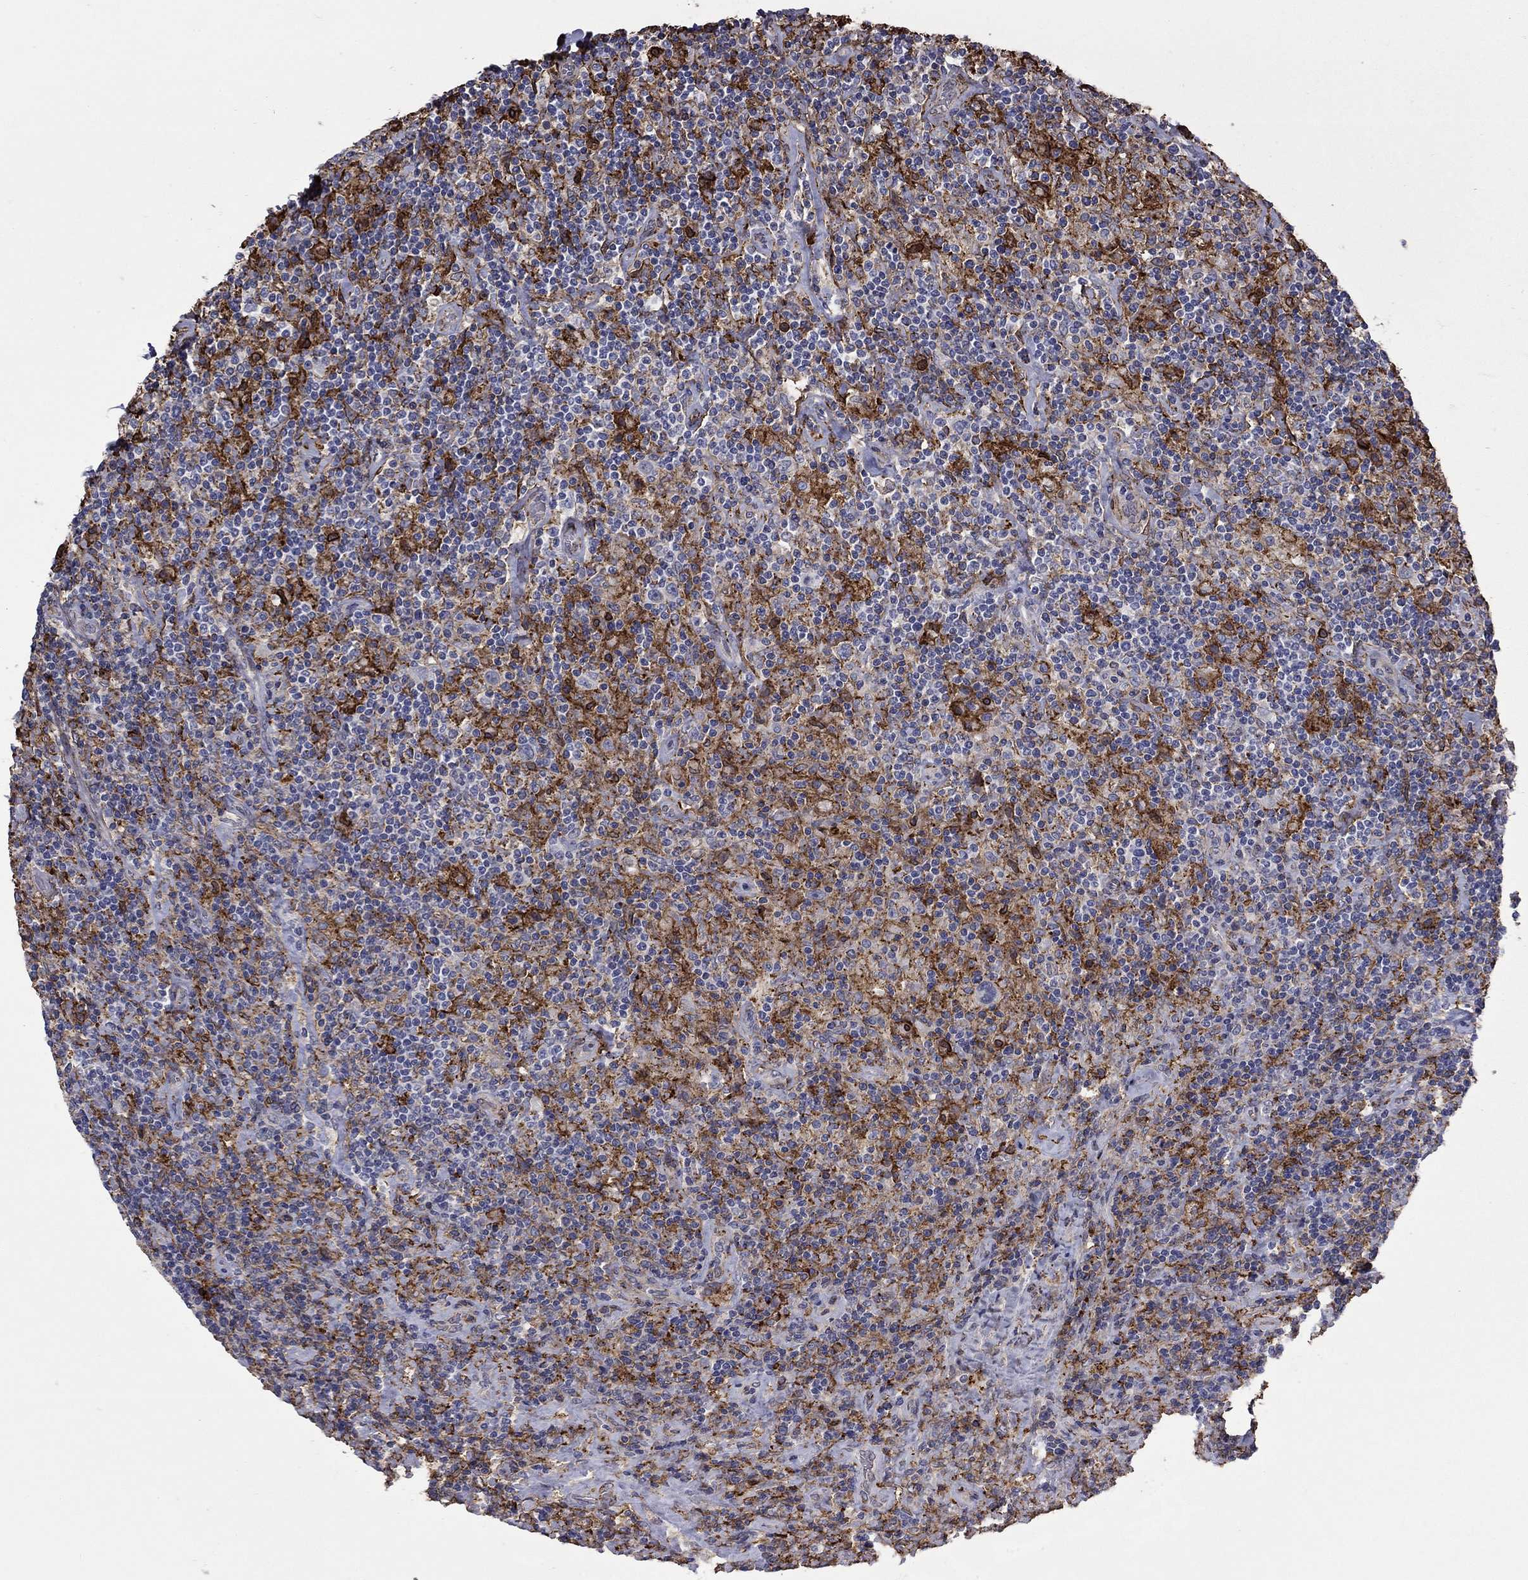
{"staining": {"intensity": "negative", "quantity": "none", "location": "none"}, "tissue": "lymphoma", "cell_type": "Tumor cells", "image_type": "cancer", "snomed": [{"axis": "morphology", "description": "Hodgkin's disease, NOS"}, {"axis": "topography", "description": "Lymph node"}], "caption": "IHC photomicrograph of human lymphoma stained for a protein (brown), which reveals no positivity in tumor cells.", "gene": "PLAU", "patient": {"sex": "male", "age": 70}}